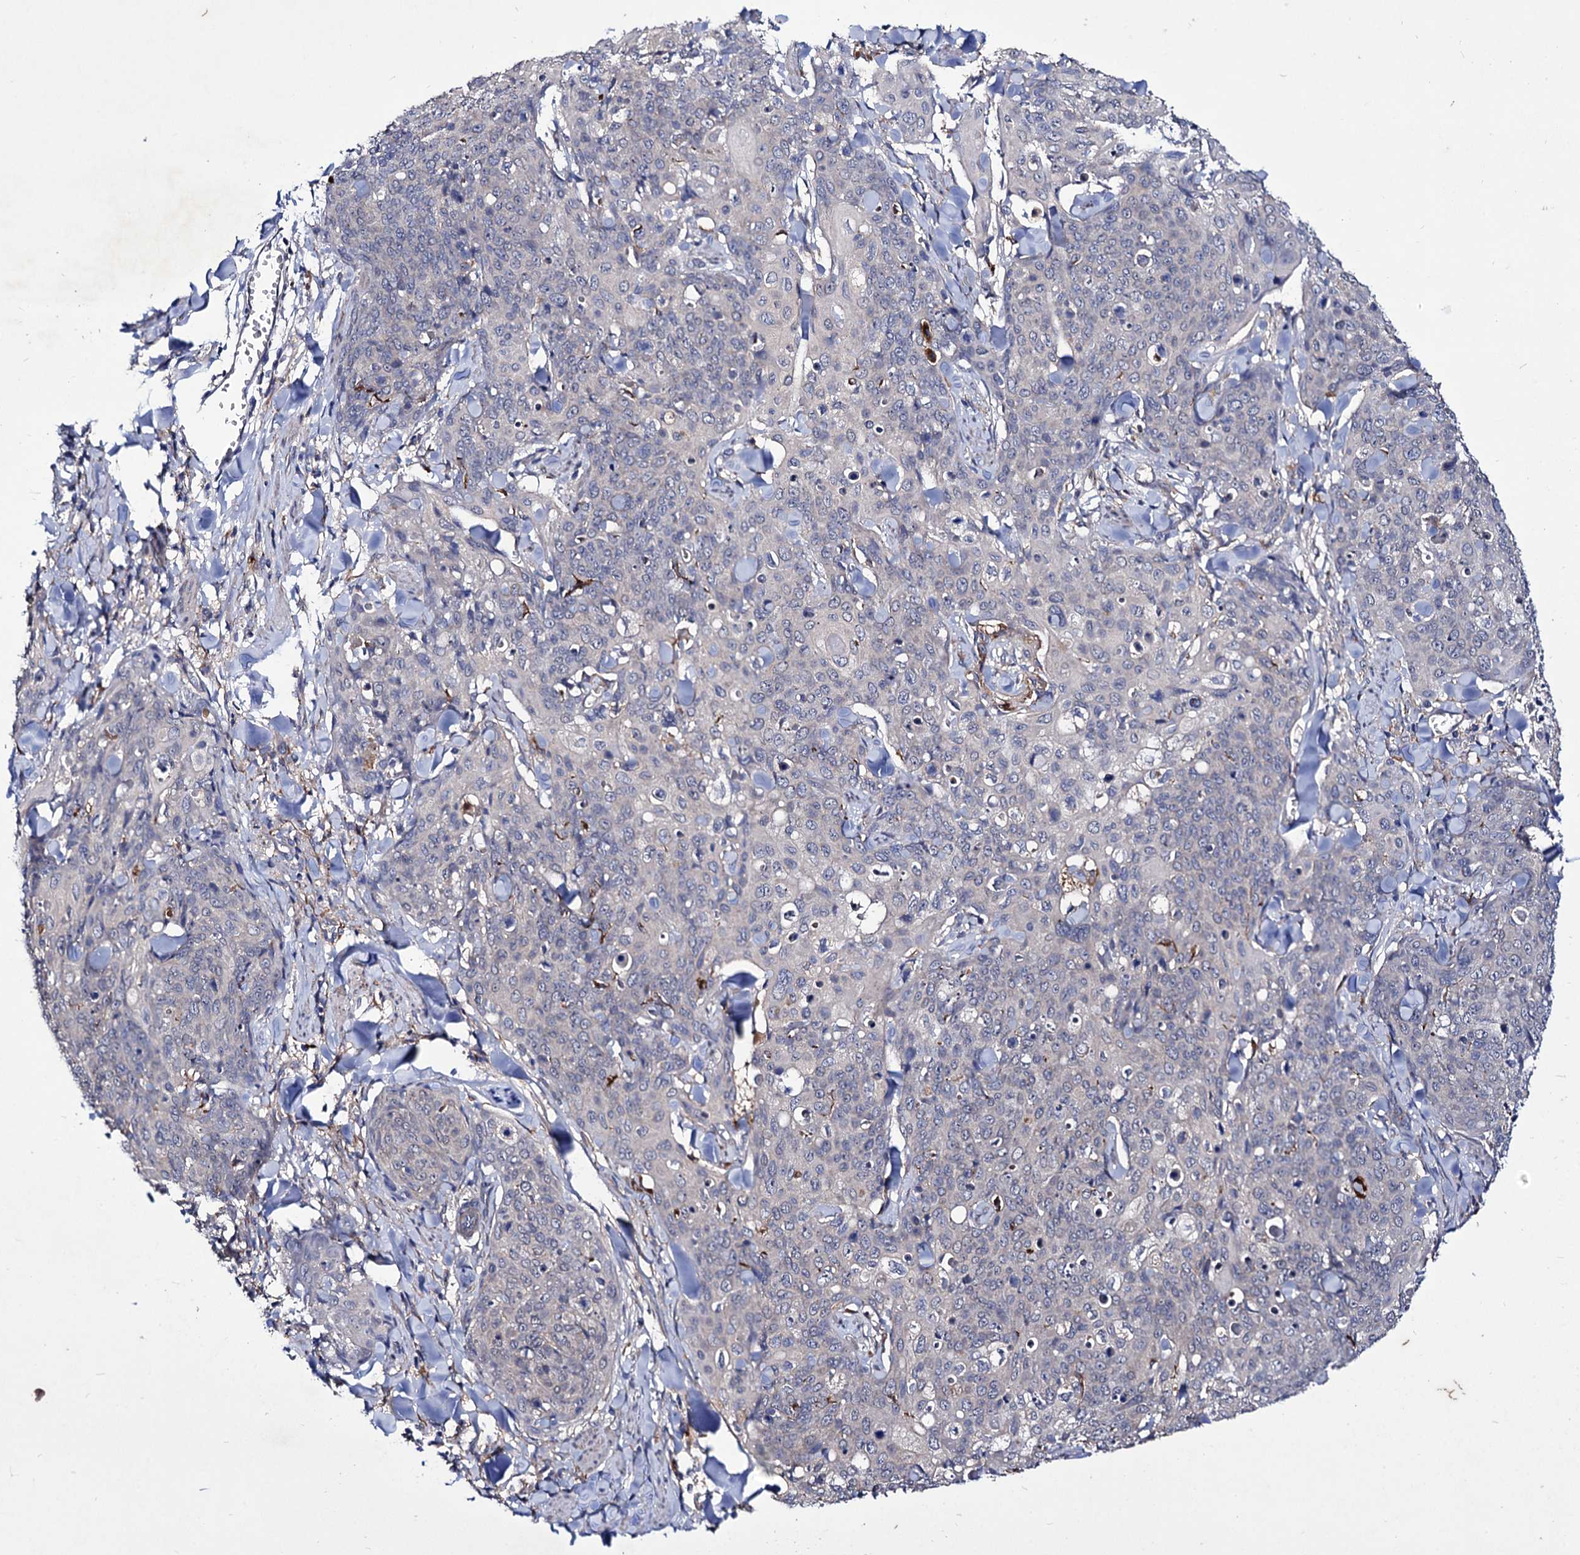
{"staining": {"intensity": "negative", "quantity": "none", "location": "none"}, "tissue": "skin cancer", "cell_type": "Tumor cells", "image_type": "cancer", "snomed": [{"axis": "morphology", "description": "Squamous cell carcinoma, NOS"}, {"axis": "topography", "description": "Skin"}, {"axis": "topography", "description": "Vulva"}], "caption": "An immunohistochemistry (IHC) image of squamous cell carcinoma (skin) is shown. There is no staining in tumor cells of squamous cell carcinoma (skin). (Brightfield microscopy of DAB (3,3'-diaminobenzidine) immunohistochemistry (IHC) at high magnification).", "gene": "AXL", "patient": {"sex": "female", "age": 85}}